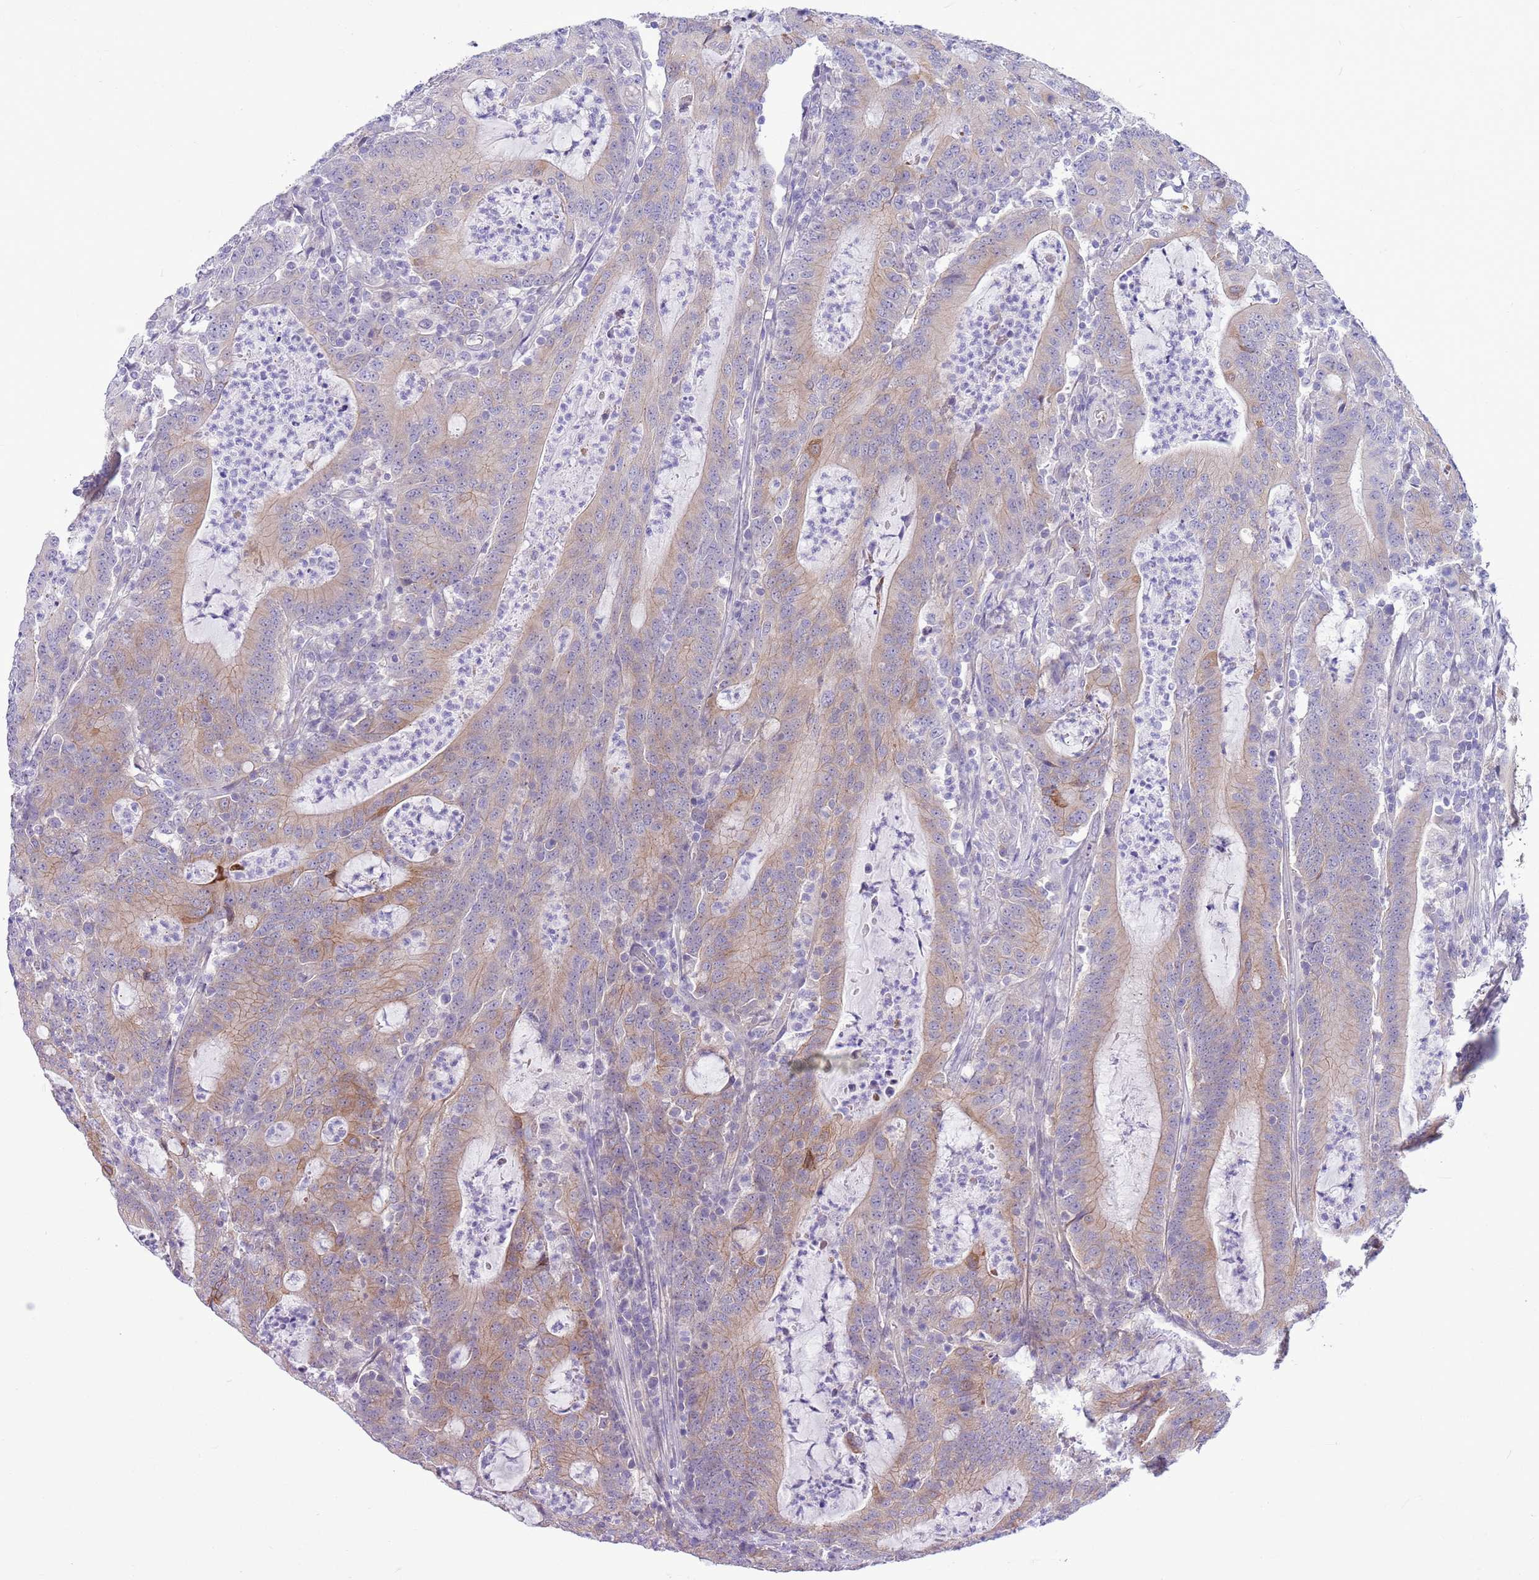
{"staining": {"intensity": "weak", "quantity": ">75%", "location": "cytoplasmic/membranous"}, "tissue": "colorectal cancer", "cell_type": "Tumor cells", "image_type": "cancer", "snomed": [{"axis": "morphology", "description": "Adenocarcinoma, NOS"}, {"axis": "topography", "description": "Colon"}], "caption": "Adenocarcinoma (colorectal) was stained to show a protein in brown. There is low levels of weak cytoplasmic/membranous expression in about >75% of tumor cells. (DAB (3,3'-diaminobenzidine) IHC with brightfield microscopy, high magnification).", "gene": "PARP8", "patient": {"sex": "male", "age": 83}}